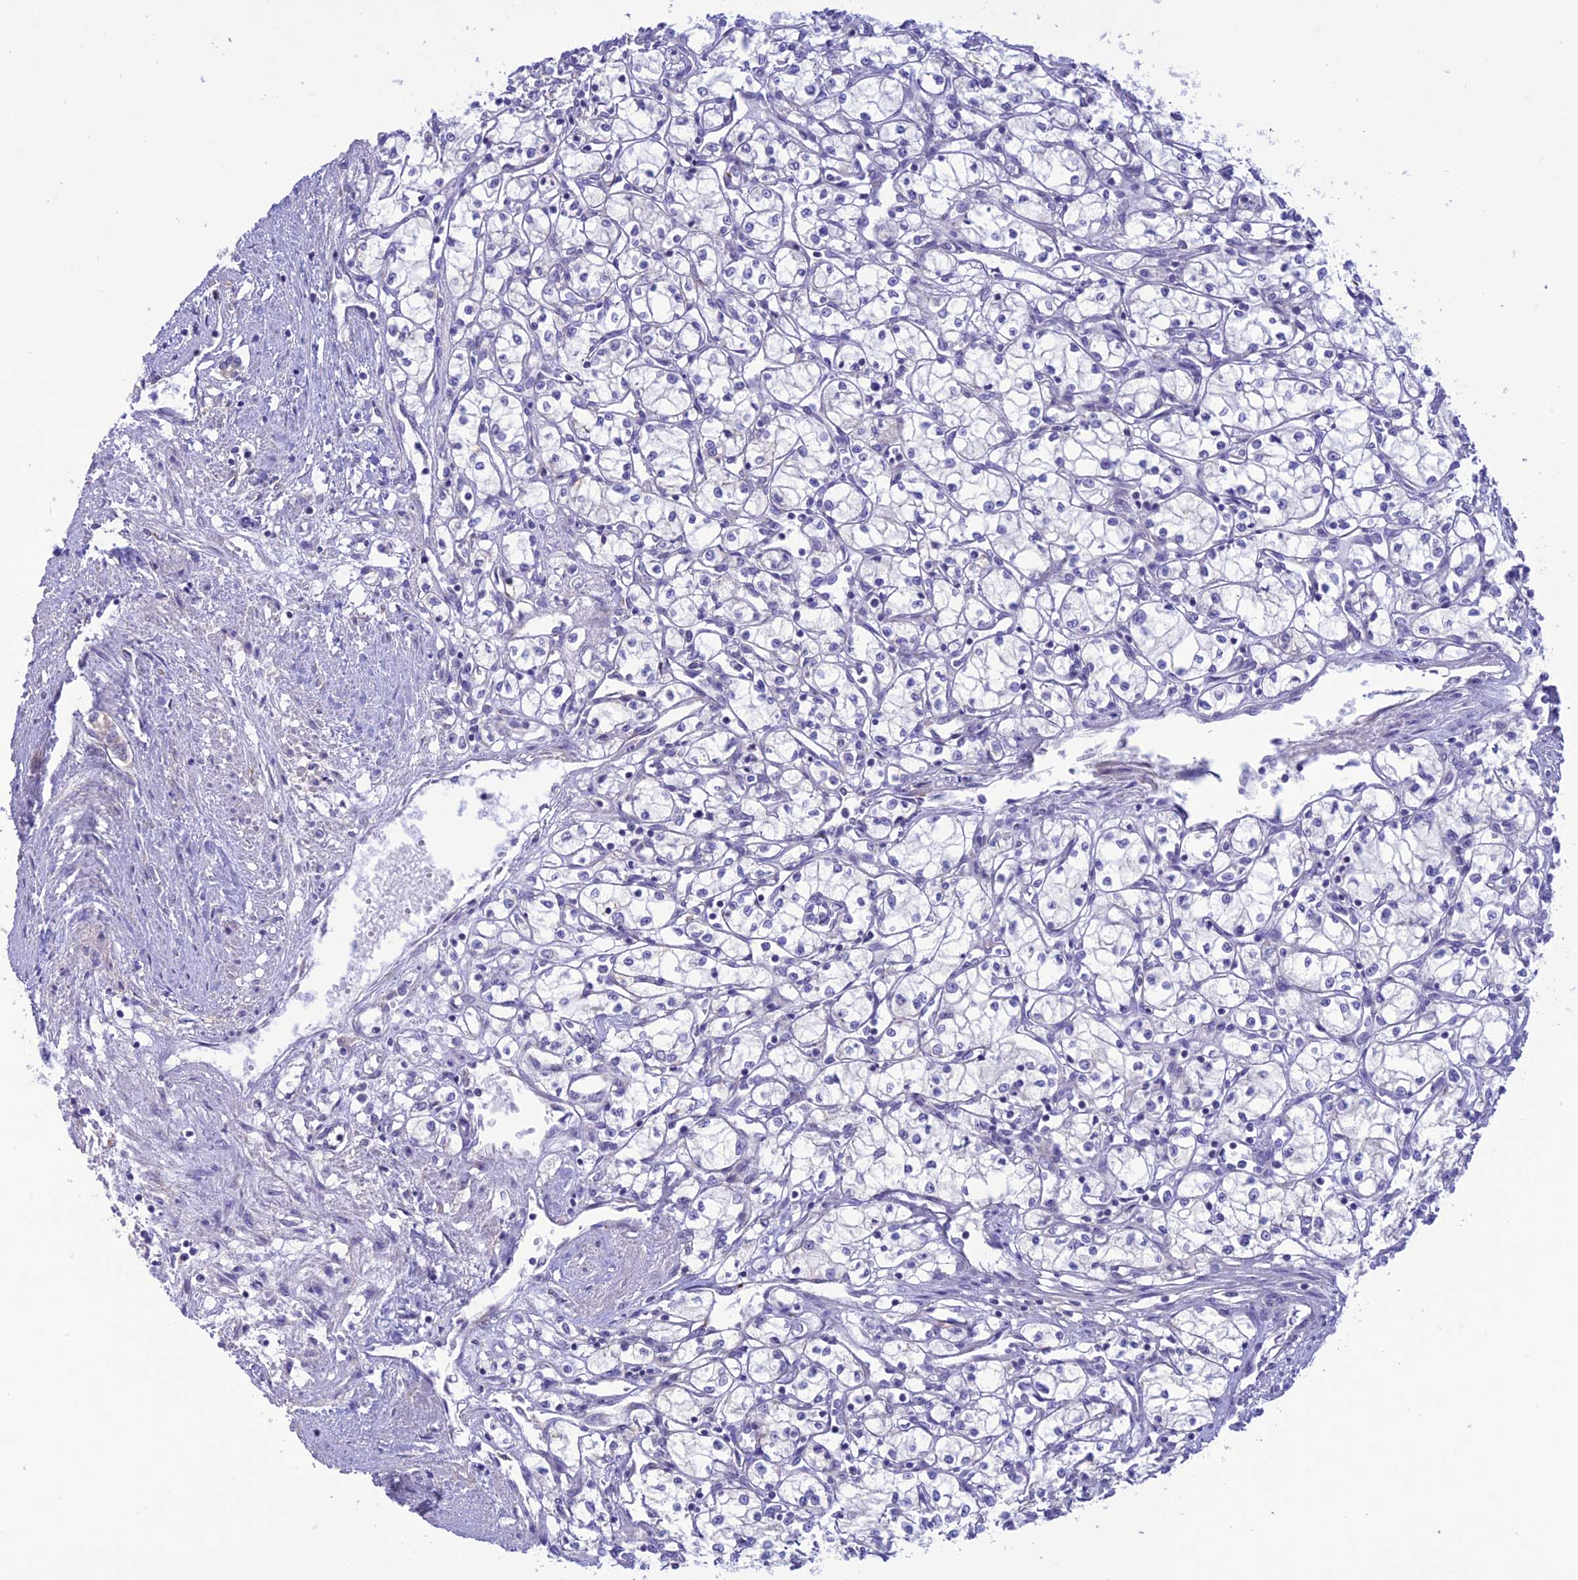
{"staining": {"intensity": "negative", "quantity": "none", "location": "none"}, "tissue": "renal cancer", "cell_type": "Tumor cells", "image_type": "cancer", "snomed": [{"axis": "morphology", "description": "Adenocarcinoma, NOS"}, {"axis": "topography", "description": "Kidney"}], "caption": "Immunohistochemistry photomicrograph of human adenocarcinoma (renal) stained for a protein (brown), which exhibits no expression in tumor cells.", "gene": "RNF126", "patient": {"sex": "male", "age": 59}}